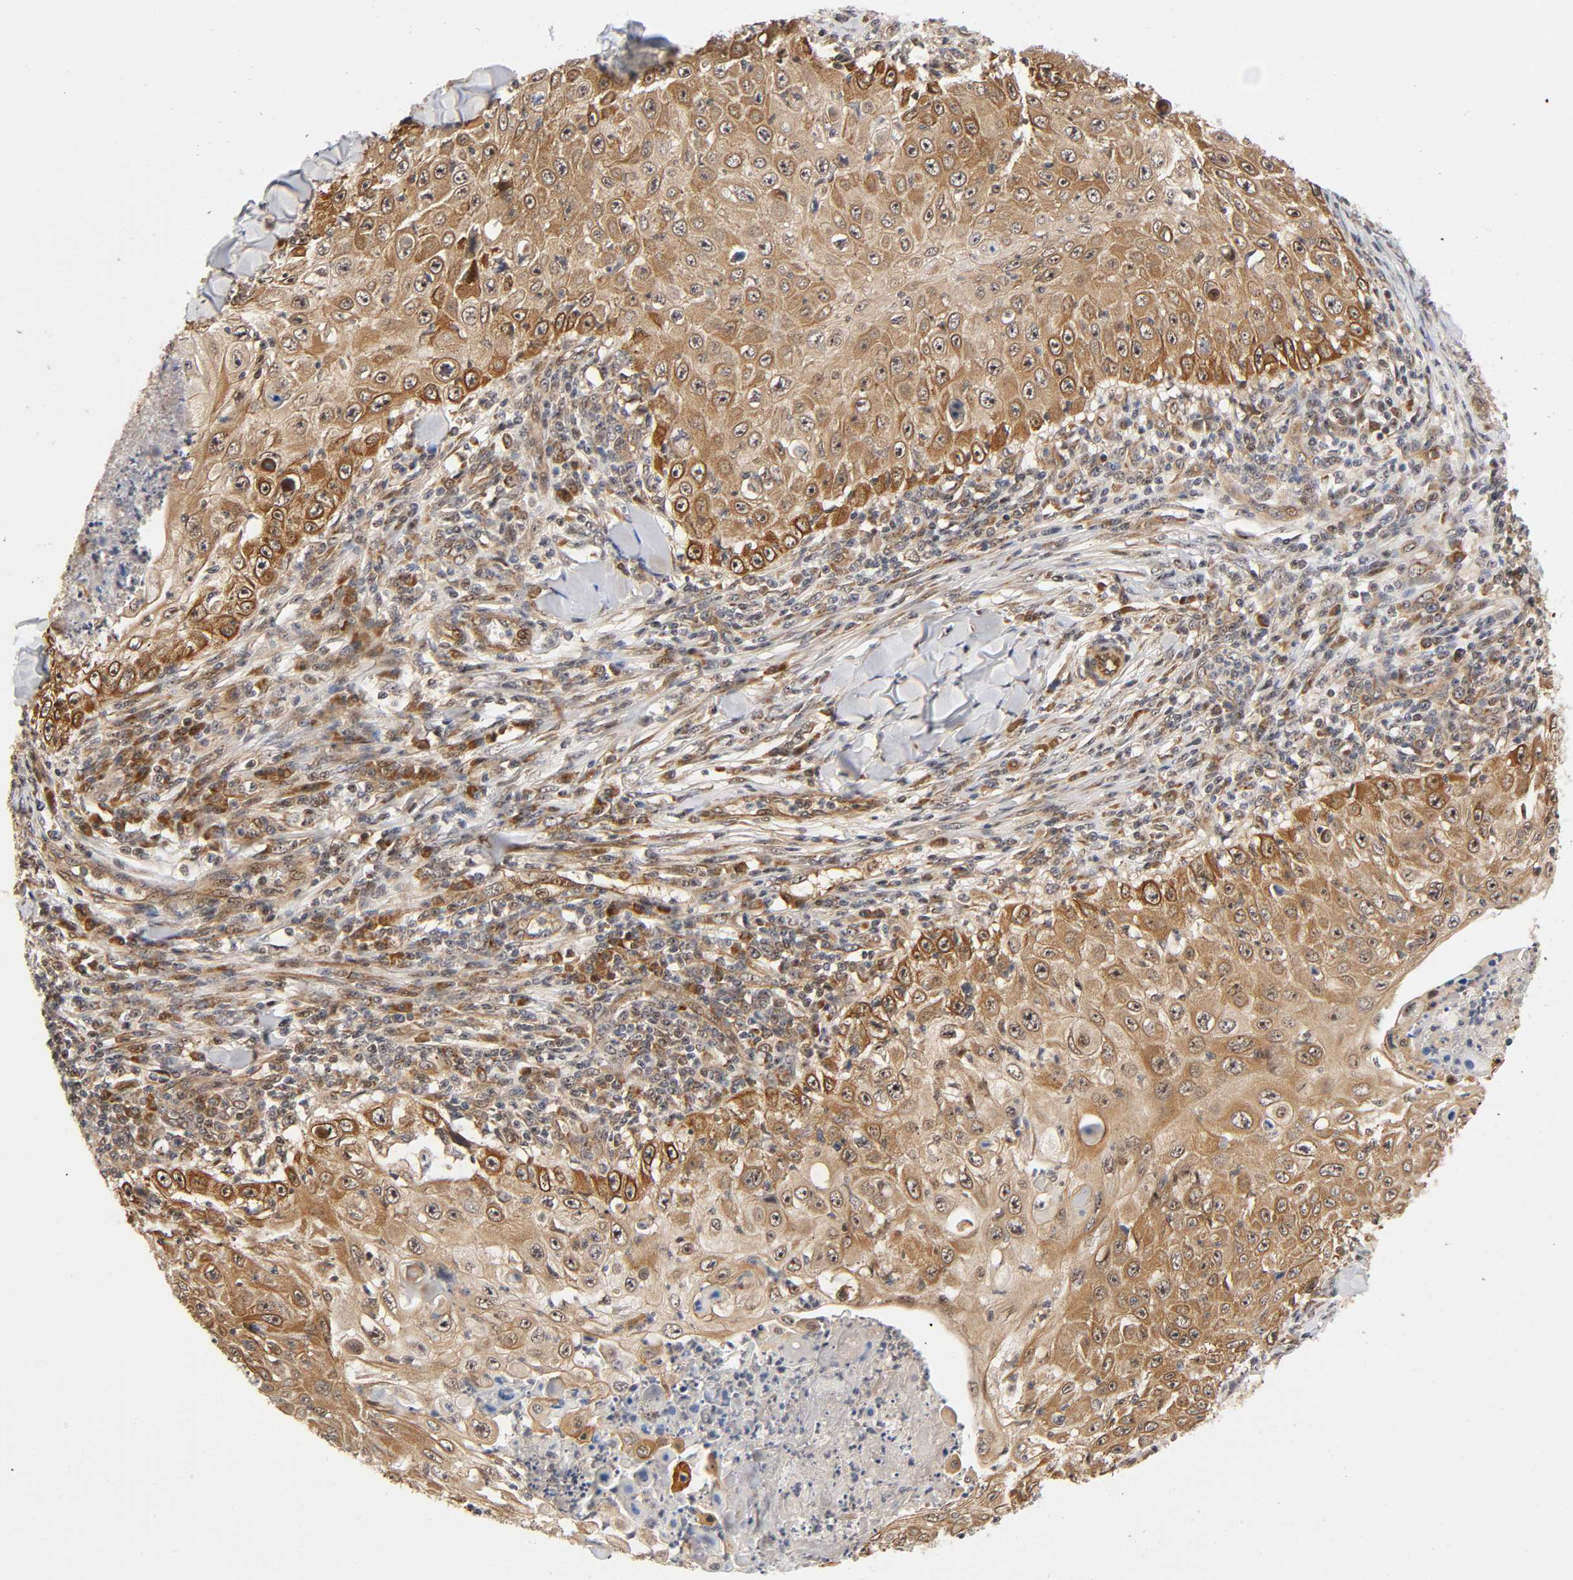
{"staining": {"intensity": "moderate", "quantity": ">75%", "location": "cytoplasmic/membranous"}, "tissue": "skin cancer", "cell_type": "Tumor cells", "image_type": "cancer", "snomed": [{"axis": "morphology", "description": "Squamous cell carcinoma, NOS"}, {"axis": "topography", "description": "Skin"}], "caption": "Immunohistochemistry (IHC) (DAB) staining of human skin cancer (squamous cell carcinoma) shows moderate cytoplasmic/membranous protein expression in approximately >75% of tumor cells.", "gene": "IQCJ-SCHIP1", "patient": {"sex": "male", "age": 86}}